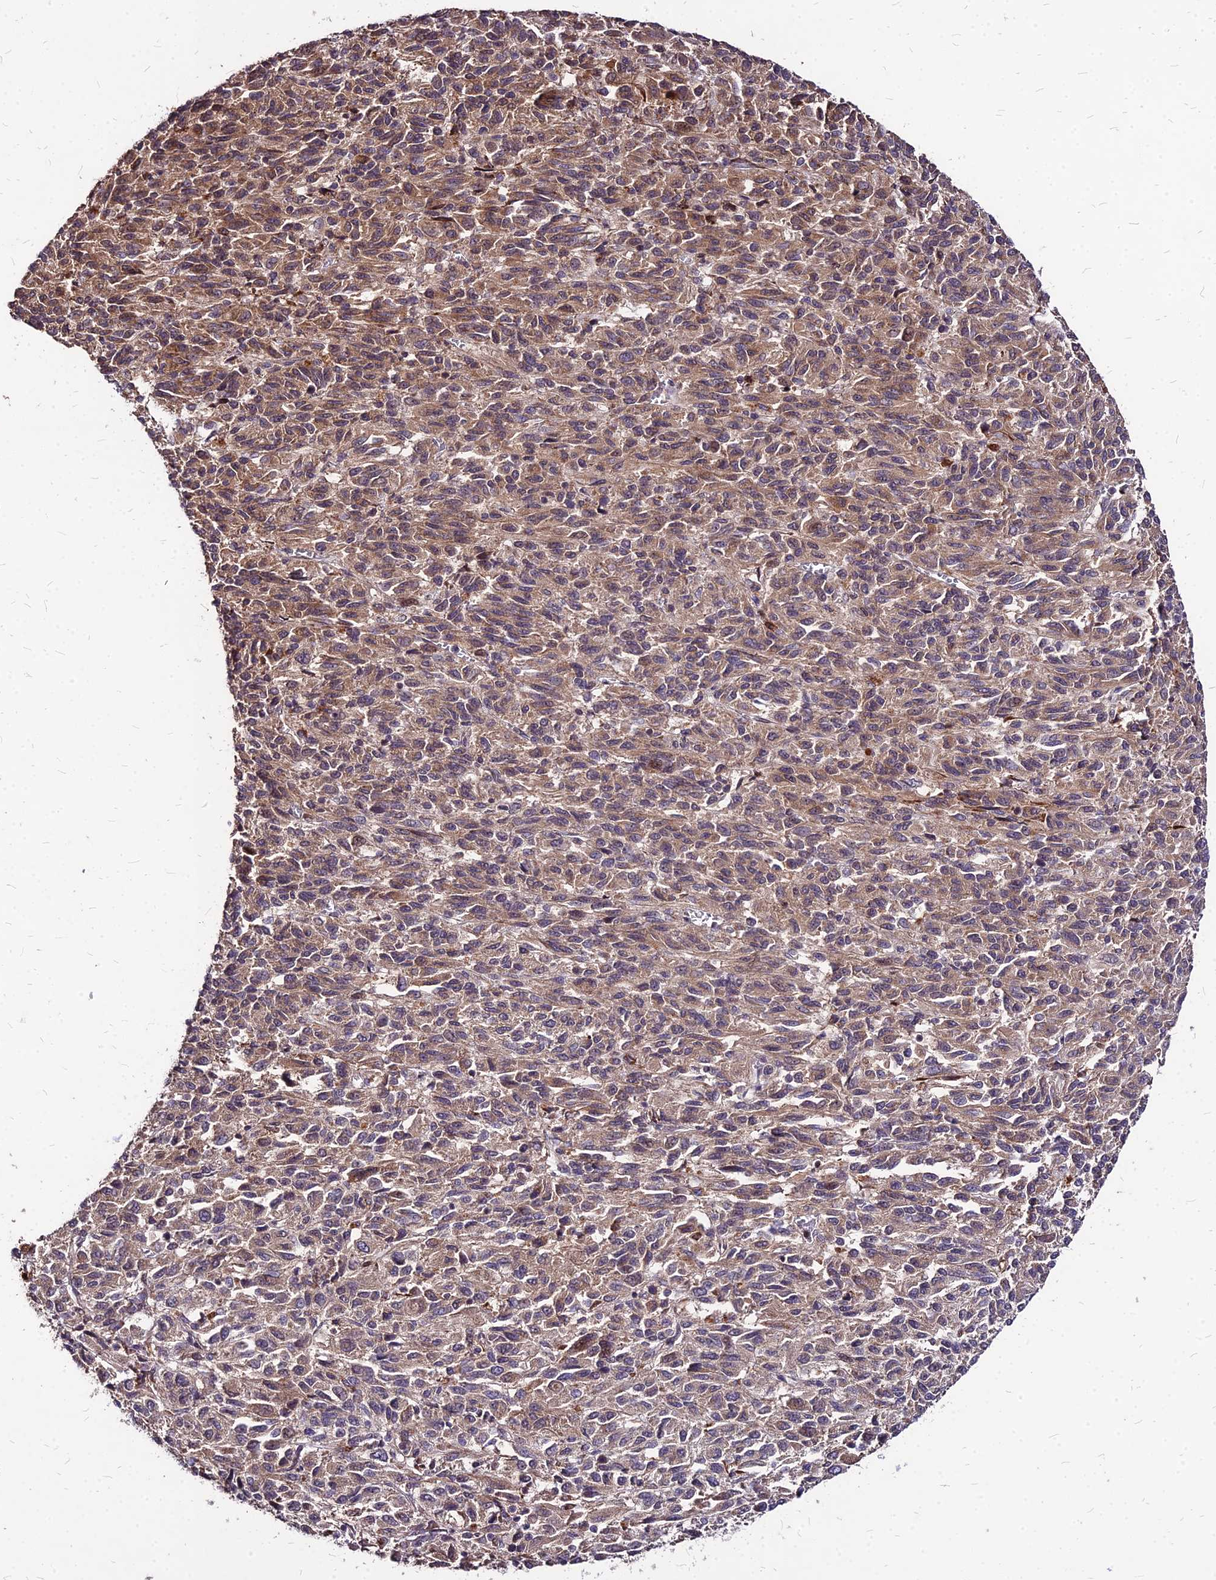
{"staining": {"intensity": "weak", "quantity": "25%-75%", "location": "cytoplasmic/membranous"}, "tissue": "melanoma", "cell_type": "Tumor cells", "image_type": "cancer", "snomed": [{"axis": "morphology", "description": "Malignant melanoma, Metastatic site"}, {"axis": "topography", "description": "Lung"}], "caption": "Weak cytoplasmic/membranous positivity for a protein is present in about 25%-75% of tumor cells of malignant melanoma (metastatic site) using immunohistochemistry (IHC).", "gene": "APBA3", "patient": {"sex": "male", "age": 64}}